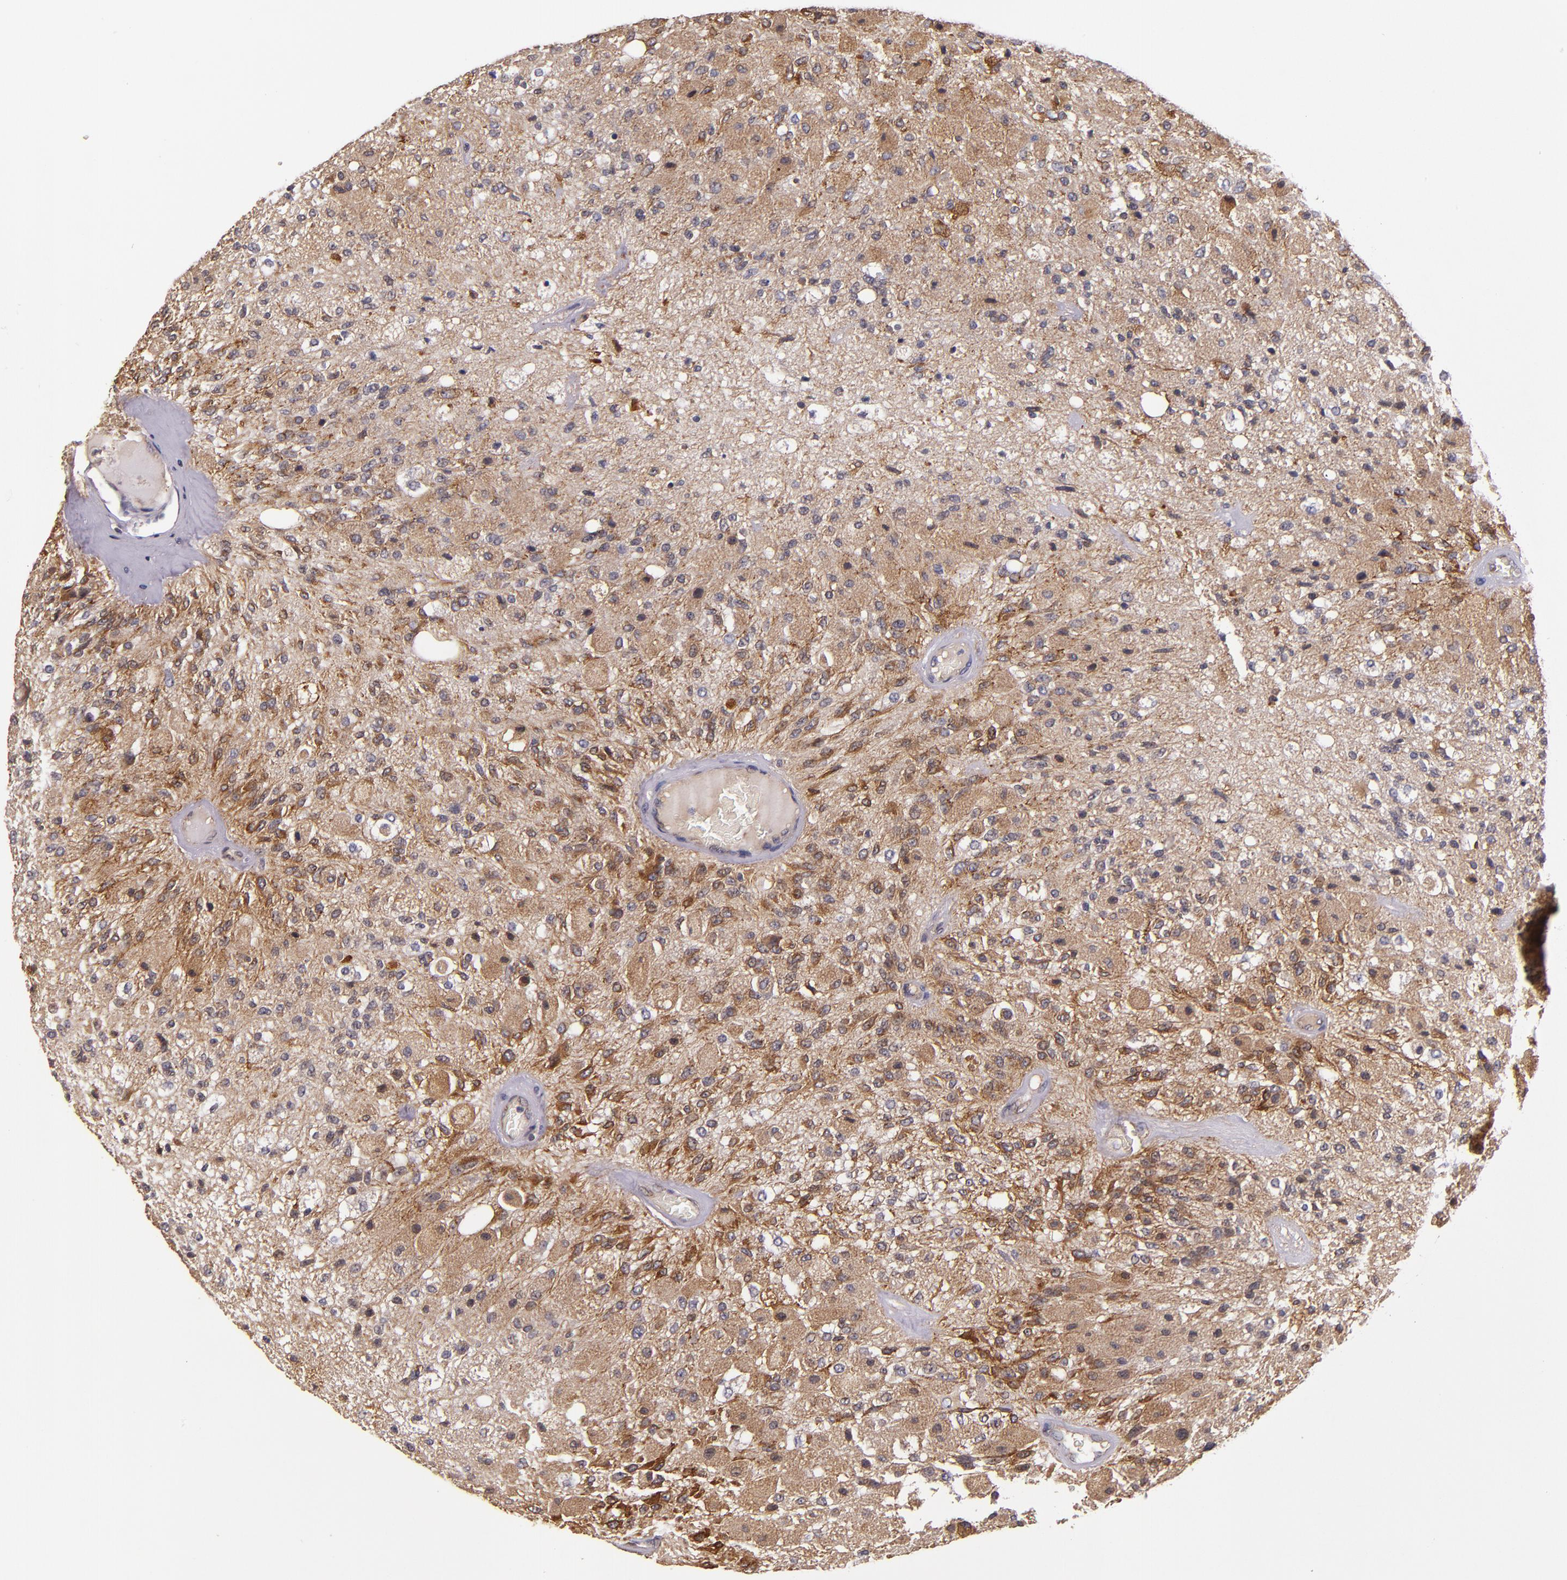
{"staining": {"intensity": "moderate", "quantity": "25%-75%", "location": "cytoplasmic/membranous"}, "tissue": "glioma", "cell_type": "Tumor cells", "image_type": "cancer", "snomed": [{"axis": "morphology", "description": "Normal tissue, NOS"}, {"axis": "morphology", "description": "Glioma, malignant, High grade"}, {"axis": "topography", "description": "Cerebral cortex"}], "caption": "Moderate cytoplasmic/membranous protein positivity is seen in about 25%-75% of tumor cells in glioma.", "gene": "PRAF2", "patient": {"sex": "male", "age": 77}}